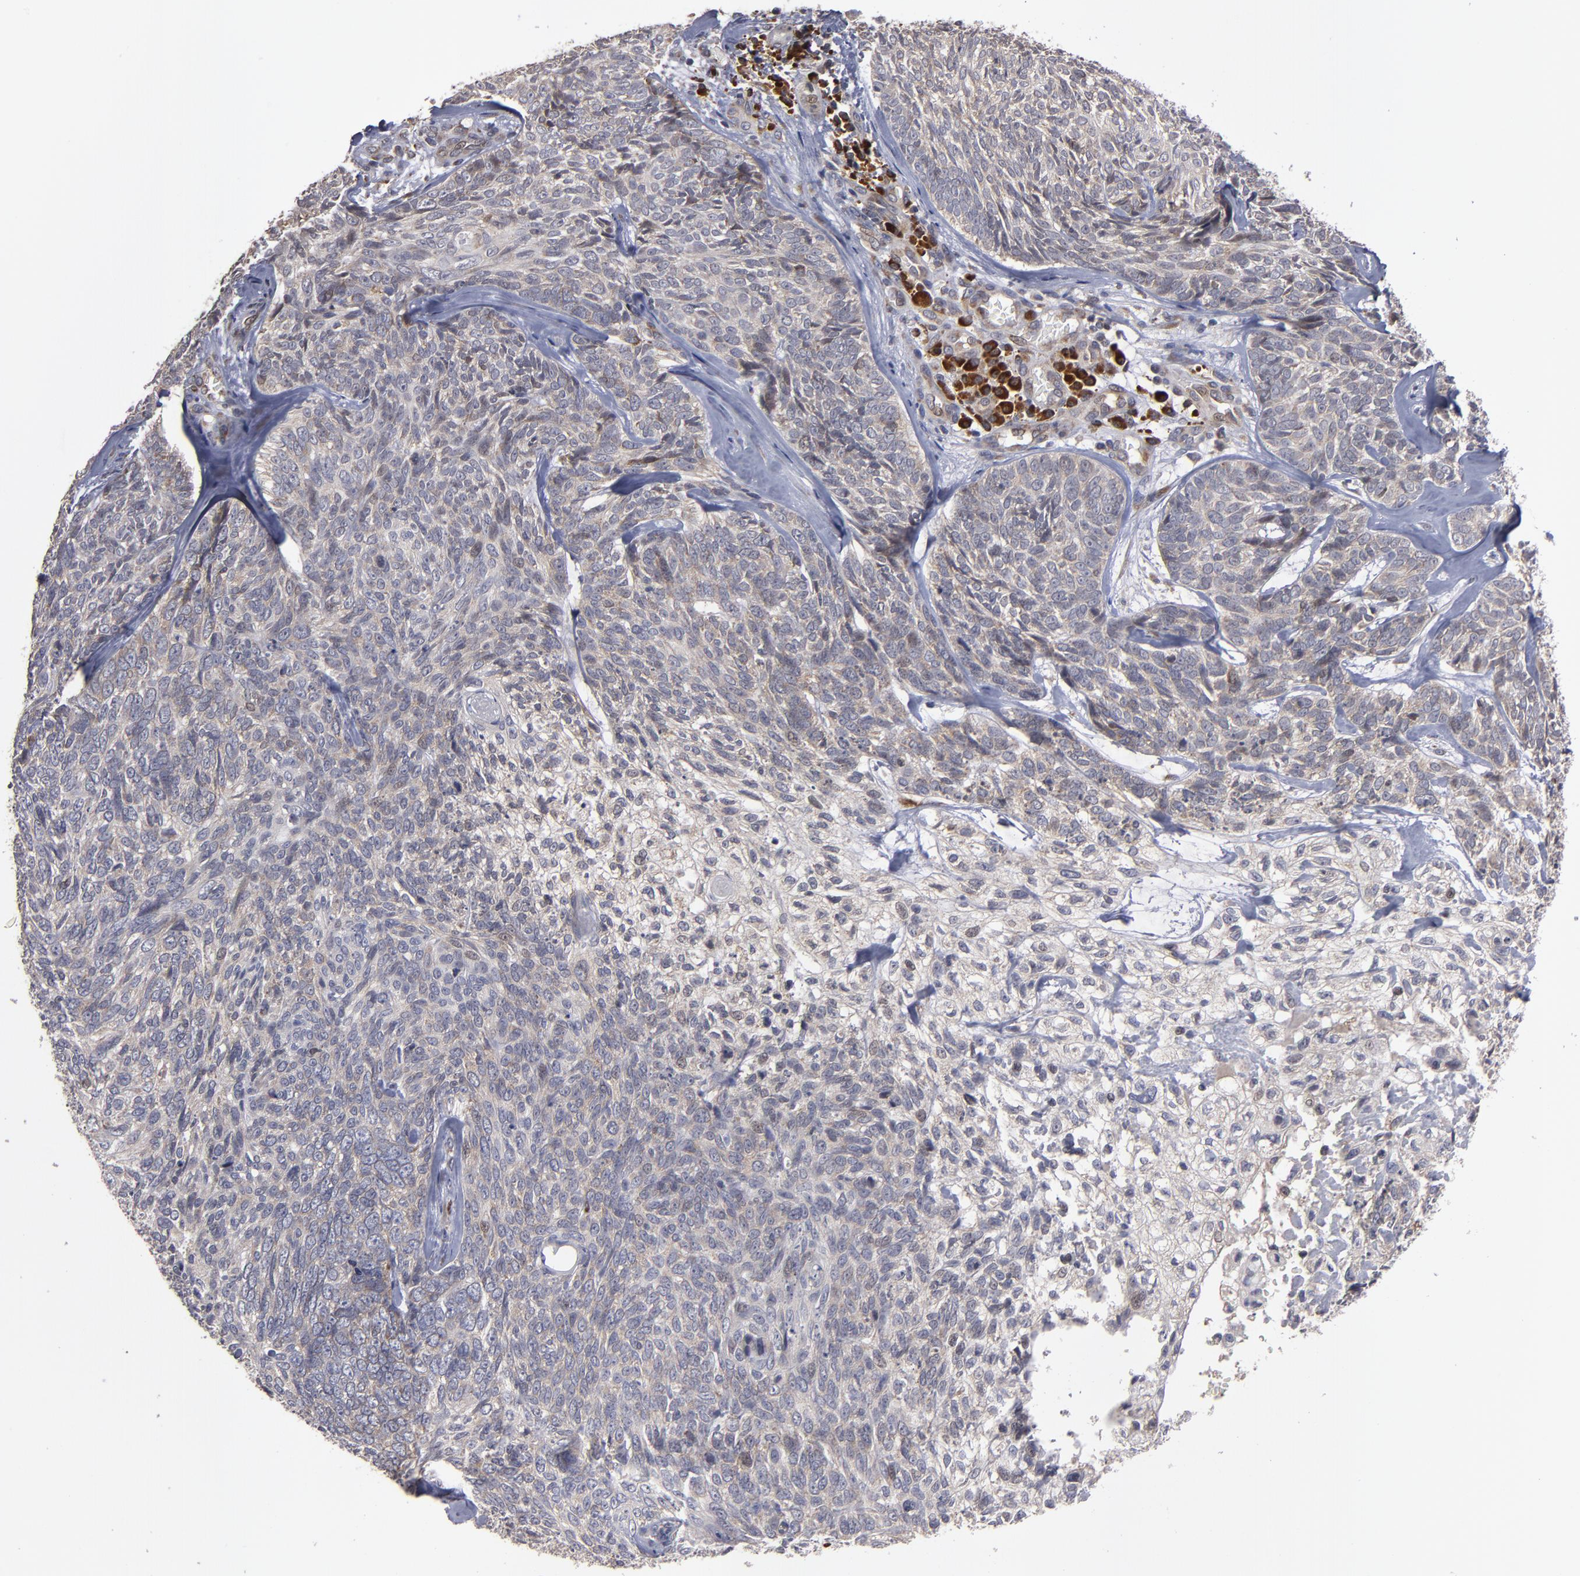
{"staining": {"intensity": "weak", "quantity": ">75%", "location": "cytoplasmic/membranous"}, "tissue": "skin cancer", "cell_type": "Tumor cells", "image_type": "cancer", "snomed": [{"axis": "morphology", "description": "Basal cell carcinoma"}, {"axis": "topography", "description": "Skin"}], "caption": "Protein analysis of skin basal cell carcinoma tissue exhibits weak cytoplasmic/membranous expression in approximately >75% of tumor cells. (DAB (3,3'-diaminobenzidine) = brown stain, brightfield microscopy at high magnification).", "gene": "SND1", "patient": {"sex": "male", "age": 72}}